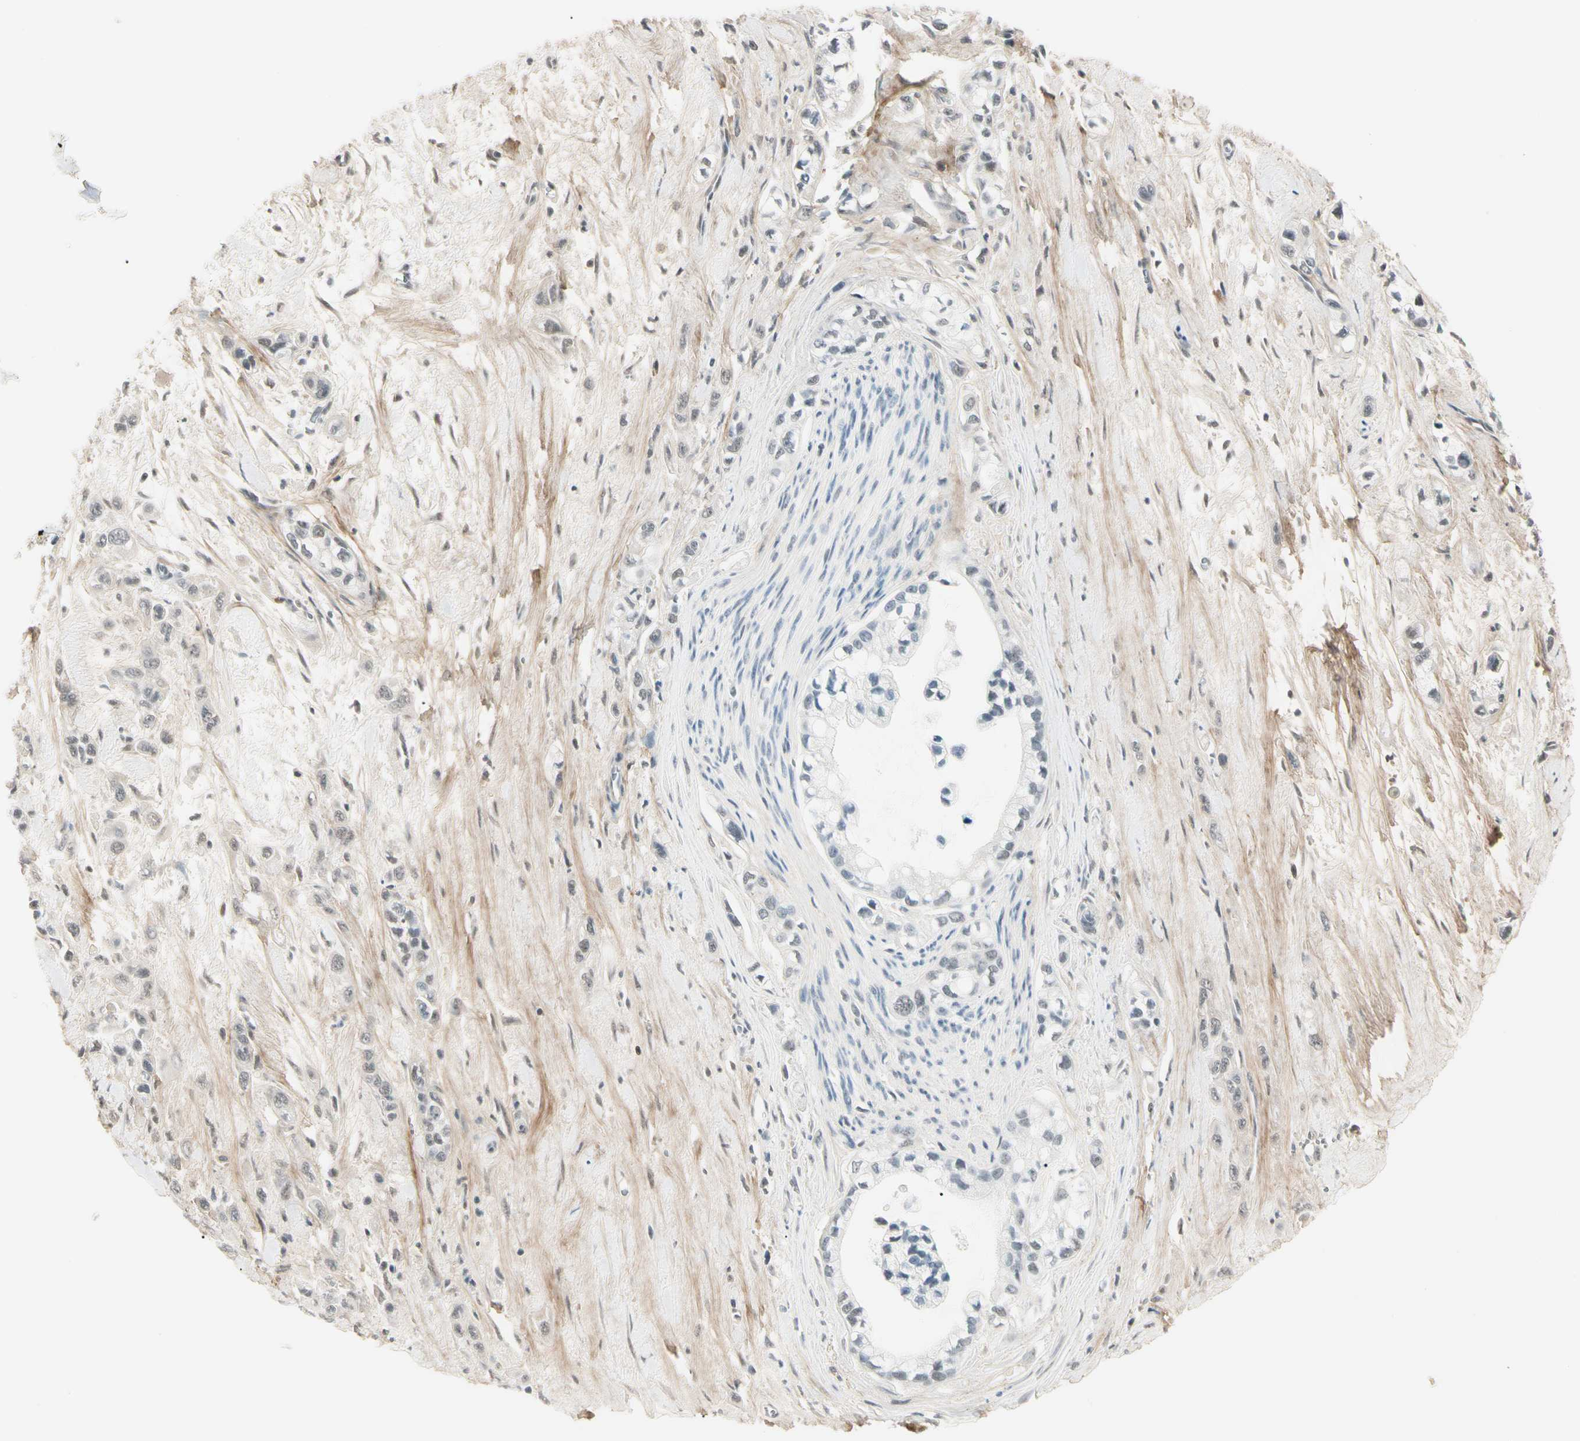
{"staining": {"intensity": "negative", "quantity": "none", "location": "none"}, "tissue": "pancreatic cancer", "cell_type": "Tumor cells", "image_type": "cancer", "snomed": [{"axis": "morphology", "description": "Adenocarcinoma, NOS"}, {"axis": "topography", "description": "Pancreas"}], "caption": "A histopathology image of human pancreatic cancer (adenocarcinoma) is negative for staining in tumor cells.", "gene": "ASPN", "patient": {"sex": "male", "age": 74}}